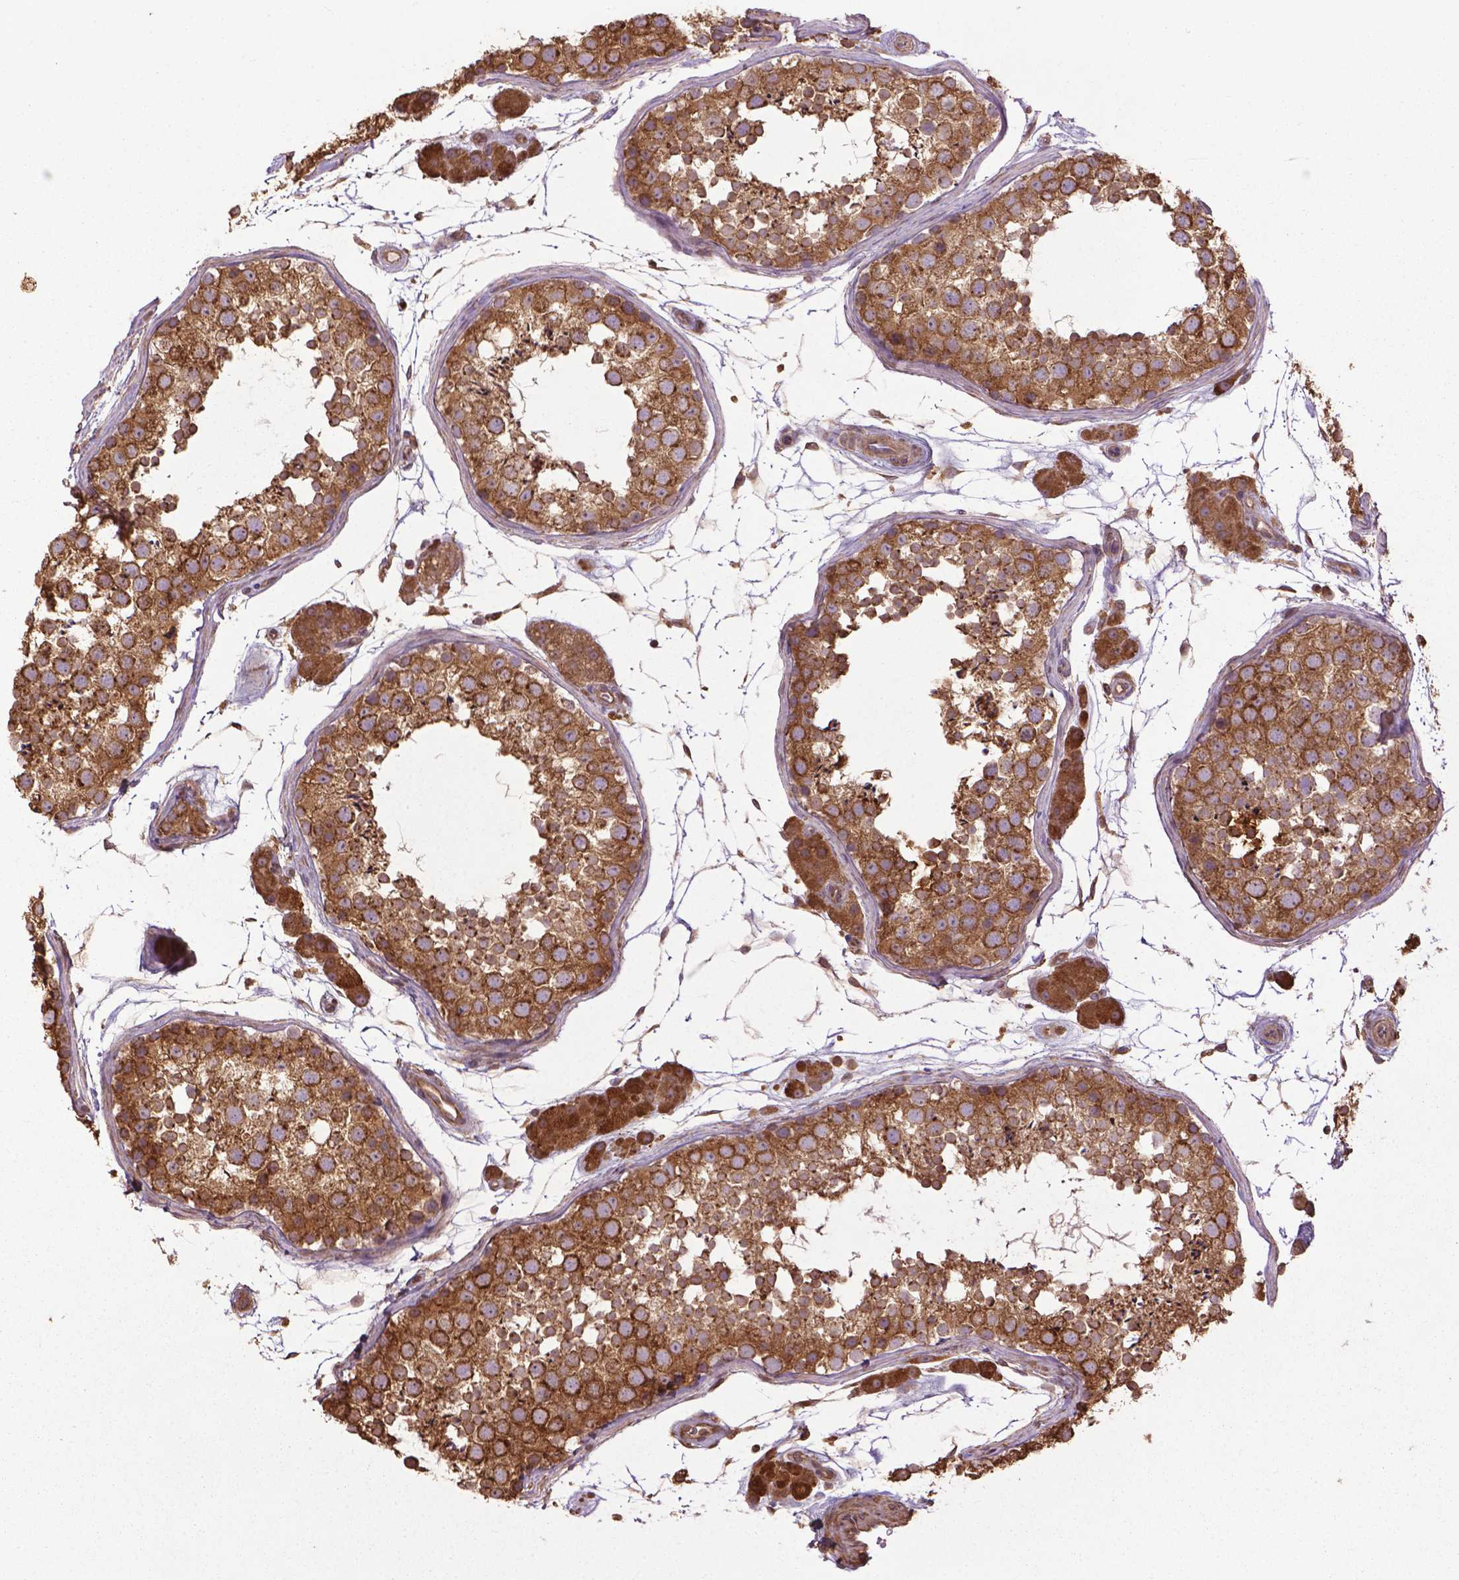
{"staining": {"intensity": "strong", "quantity": ">75%", "location": "cytoplasmic/membranous"}, "tissue": "testis", "cell_type": "Cells in seminiferous ducts", "image_type": "normal", "snomed": [{"axis": "morphology", "description": "Normal tissue, NOS"}, {"axis": "topography", "description": "Testis"}], "caption": "Unremarkable testis reveals strong cytoplasmic/membranous staining in about >75% of cells in seminiferous ducts, visualized by immunohistochemistry. (IHC, brightfield microscopy, high magnification).", "gene": "GAS1", "patient": {"sex": "male", "age": 41}}